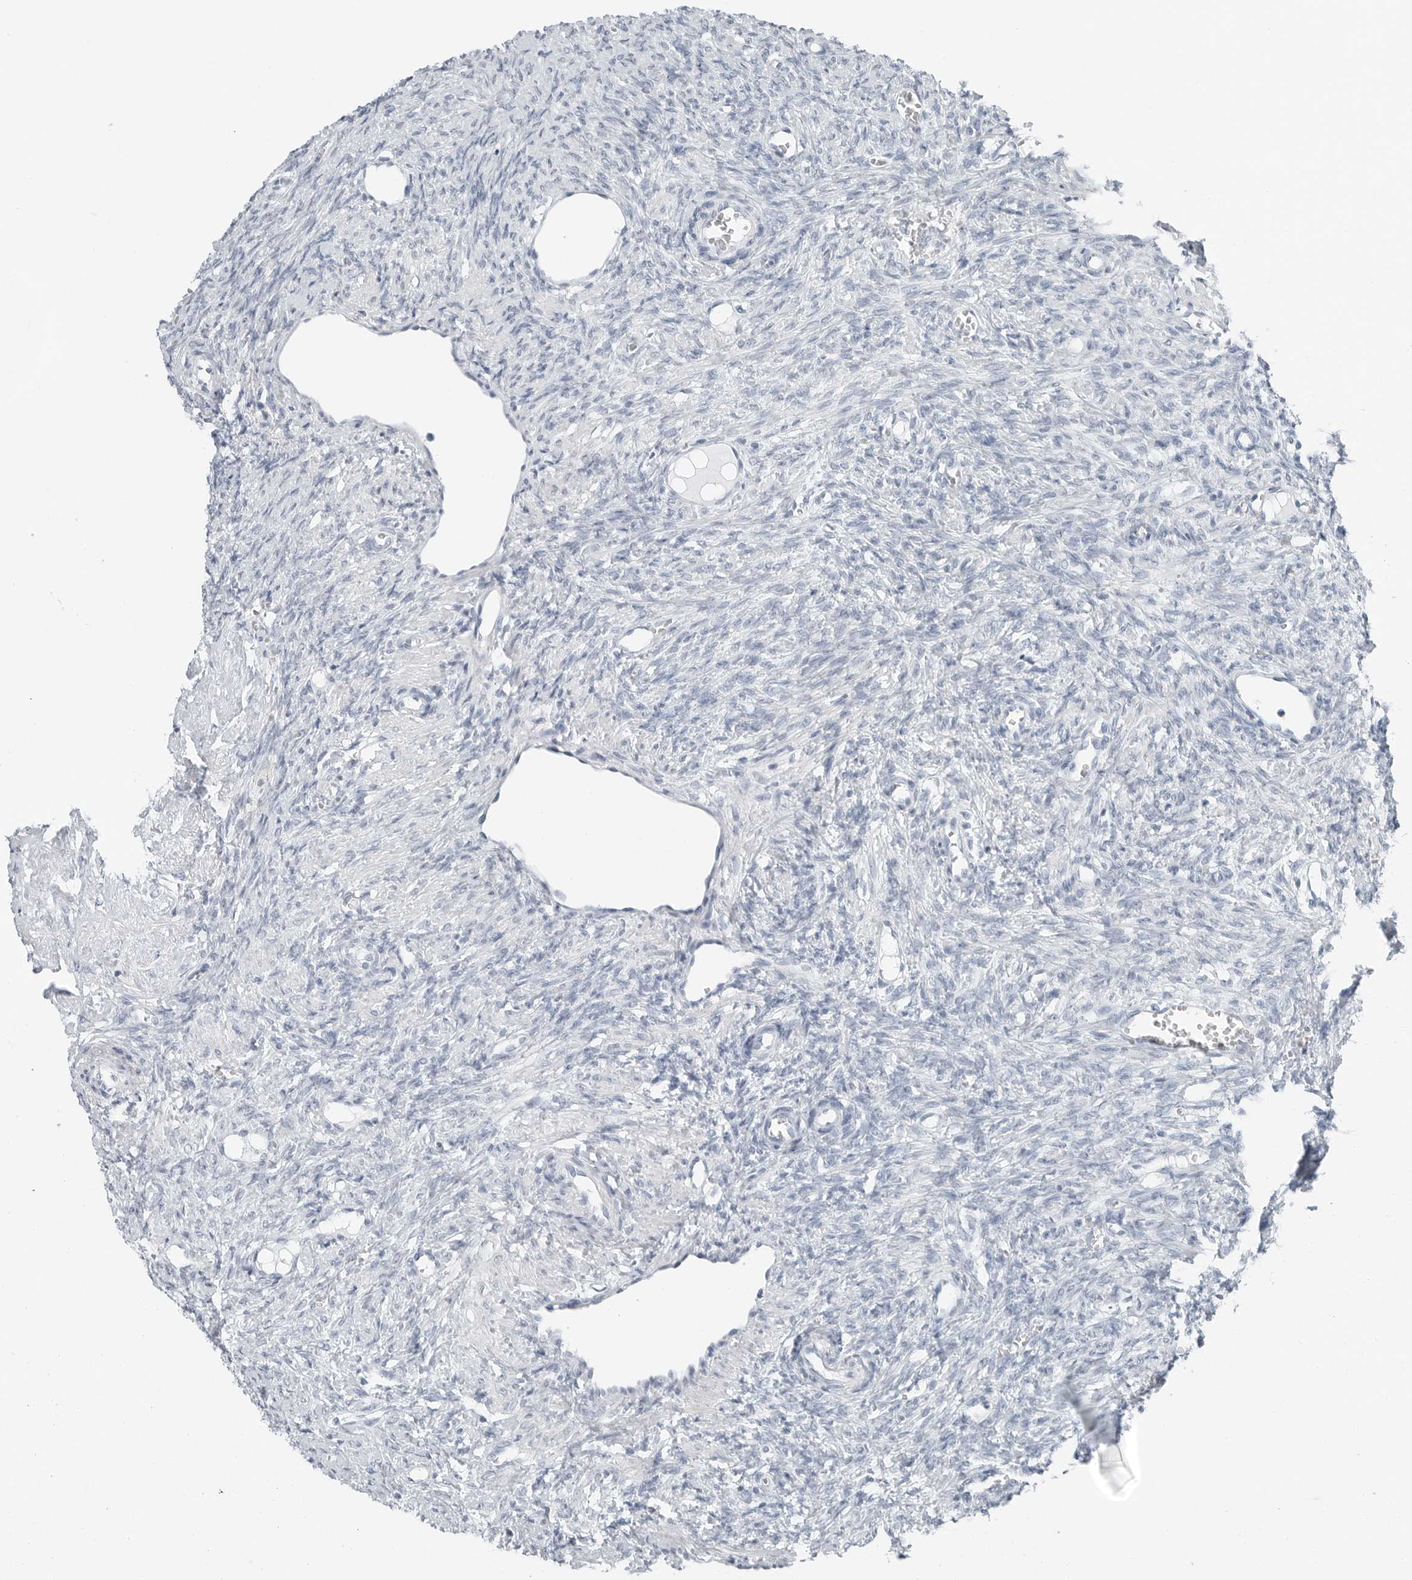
{"staining": {"intensity": "negative", "quantity": "none", "location": "none"}, "tissue": "ovary", "cell_type": "Follicle cells", "image_type": "normal", "snomed": [{"axis": "morphology", "description": "Normal tissue, NOS"}, {"axis": "topography", "description": "Ovary"}], "caption": "High power microscopy image of an immunohistochemistry (IHC) photomicrograph of normal ovary, revealing no significant staining in follicle cells.", "gene": "XIRP1", "patient": {"sex": "female", "age": 41}}